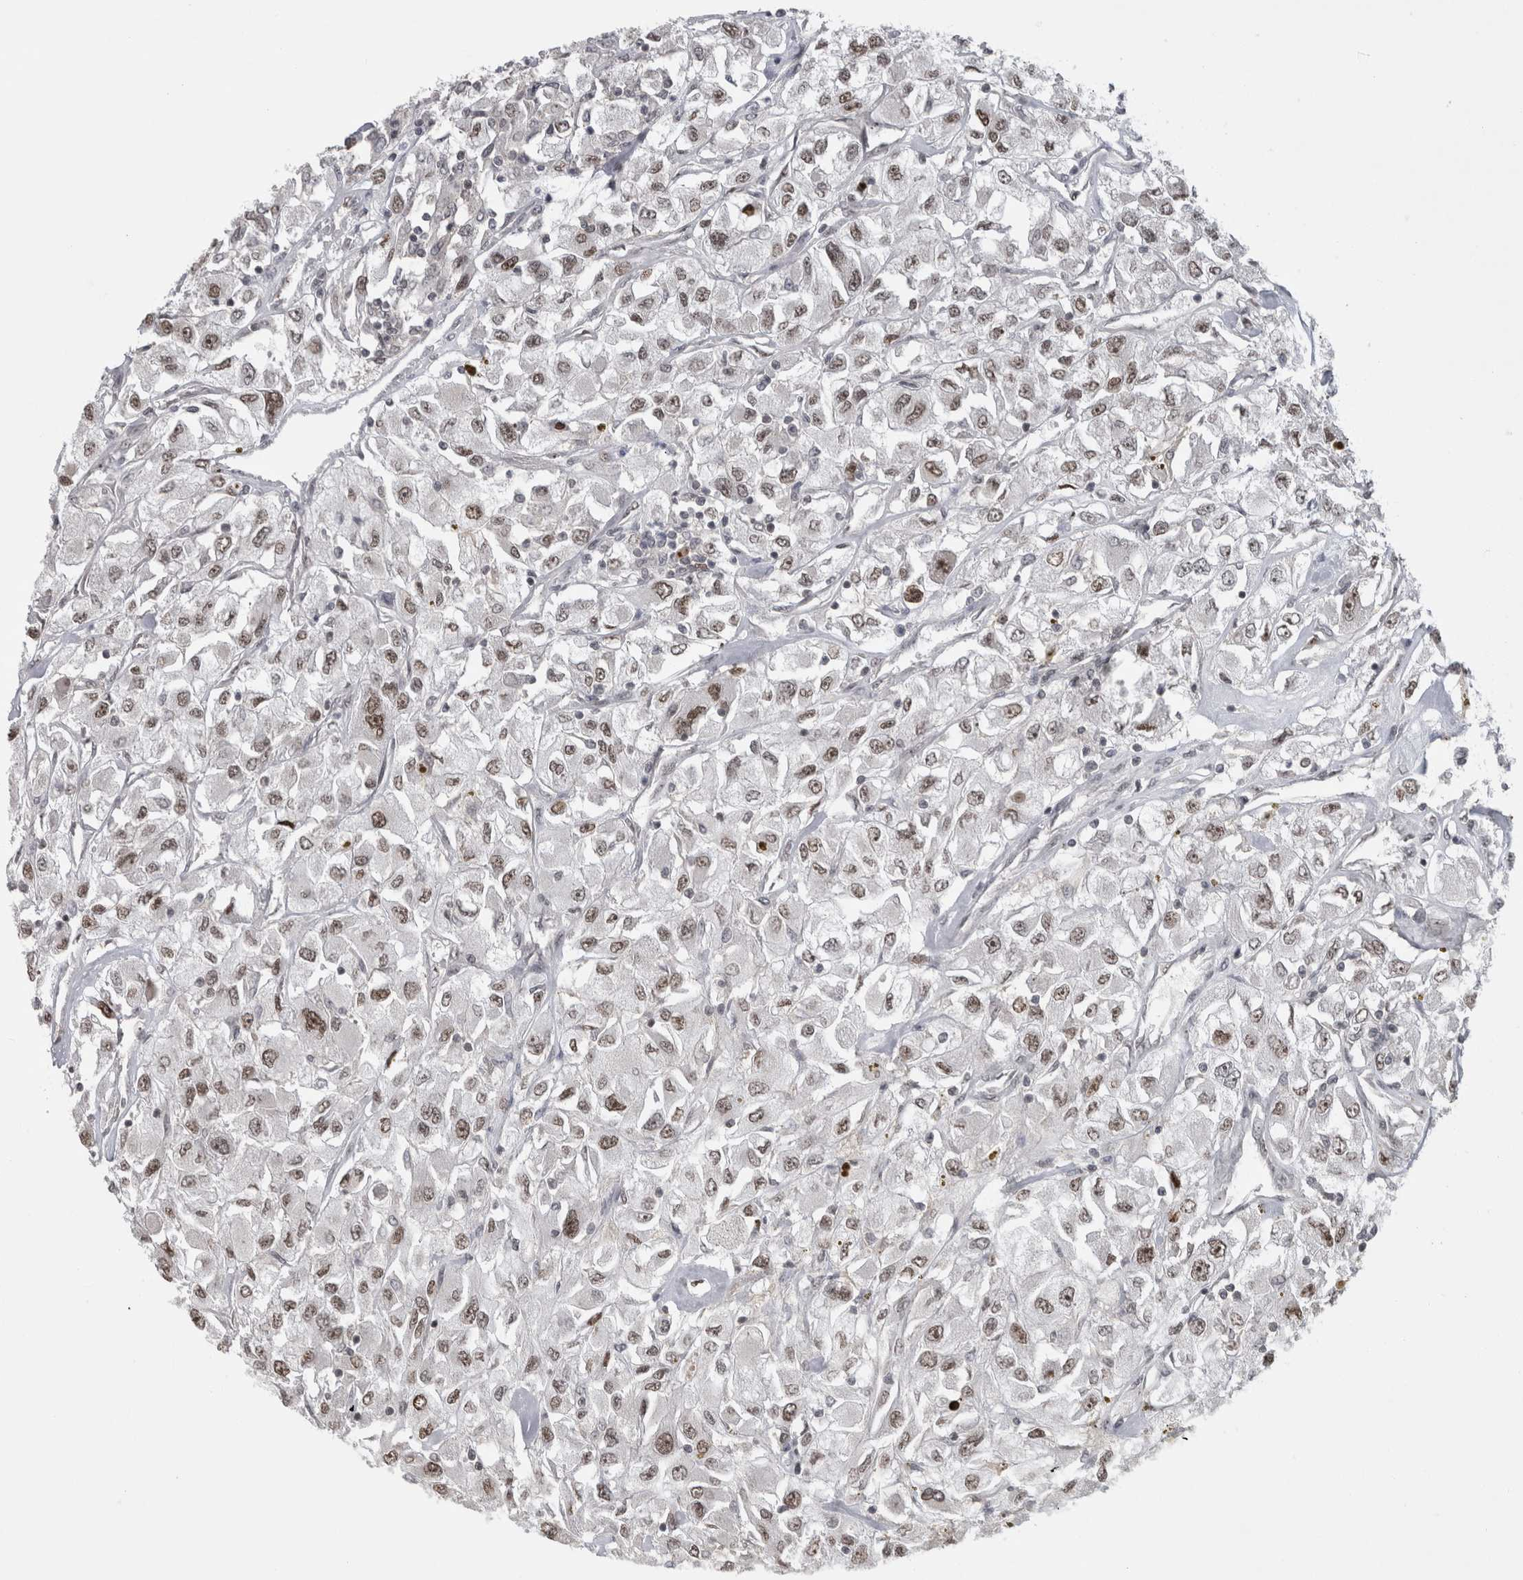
{"staining": {"intensity": "moderate", "quantity": ">75%", "location": "nuclear"}, "tissue": "renal cancer", "cell_type": "Tumor cells", "image_type": "cancer", "snomed": [{"axis": "morphology", "description": "Adenocarcinoma, NOS"}, {"axis": "topography", "description": "Kidney"}], "caption": "A high-resolution image shows immunohistochemistry (IHC) staining of renal adenocarcinoma, which demonstrates moderate nuclear expression in approximately >75% of tumor cells. The protein is stained brown, and the nuclei are stained in blue (DAB (3,3'-diaminobenzidine) IHC with brightfield microscopy, high magnification).", "gene": "RBM28", "patient": {"sex": "female", "age": 52}}